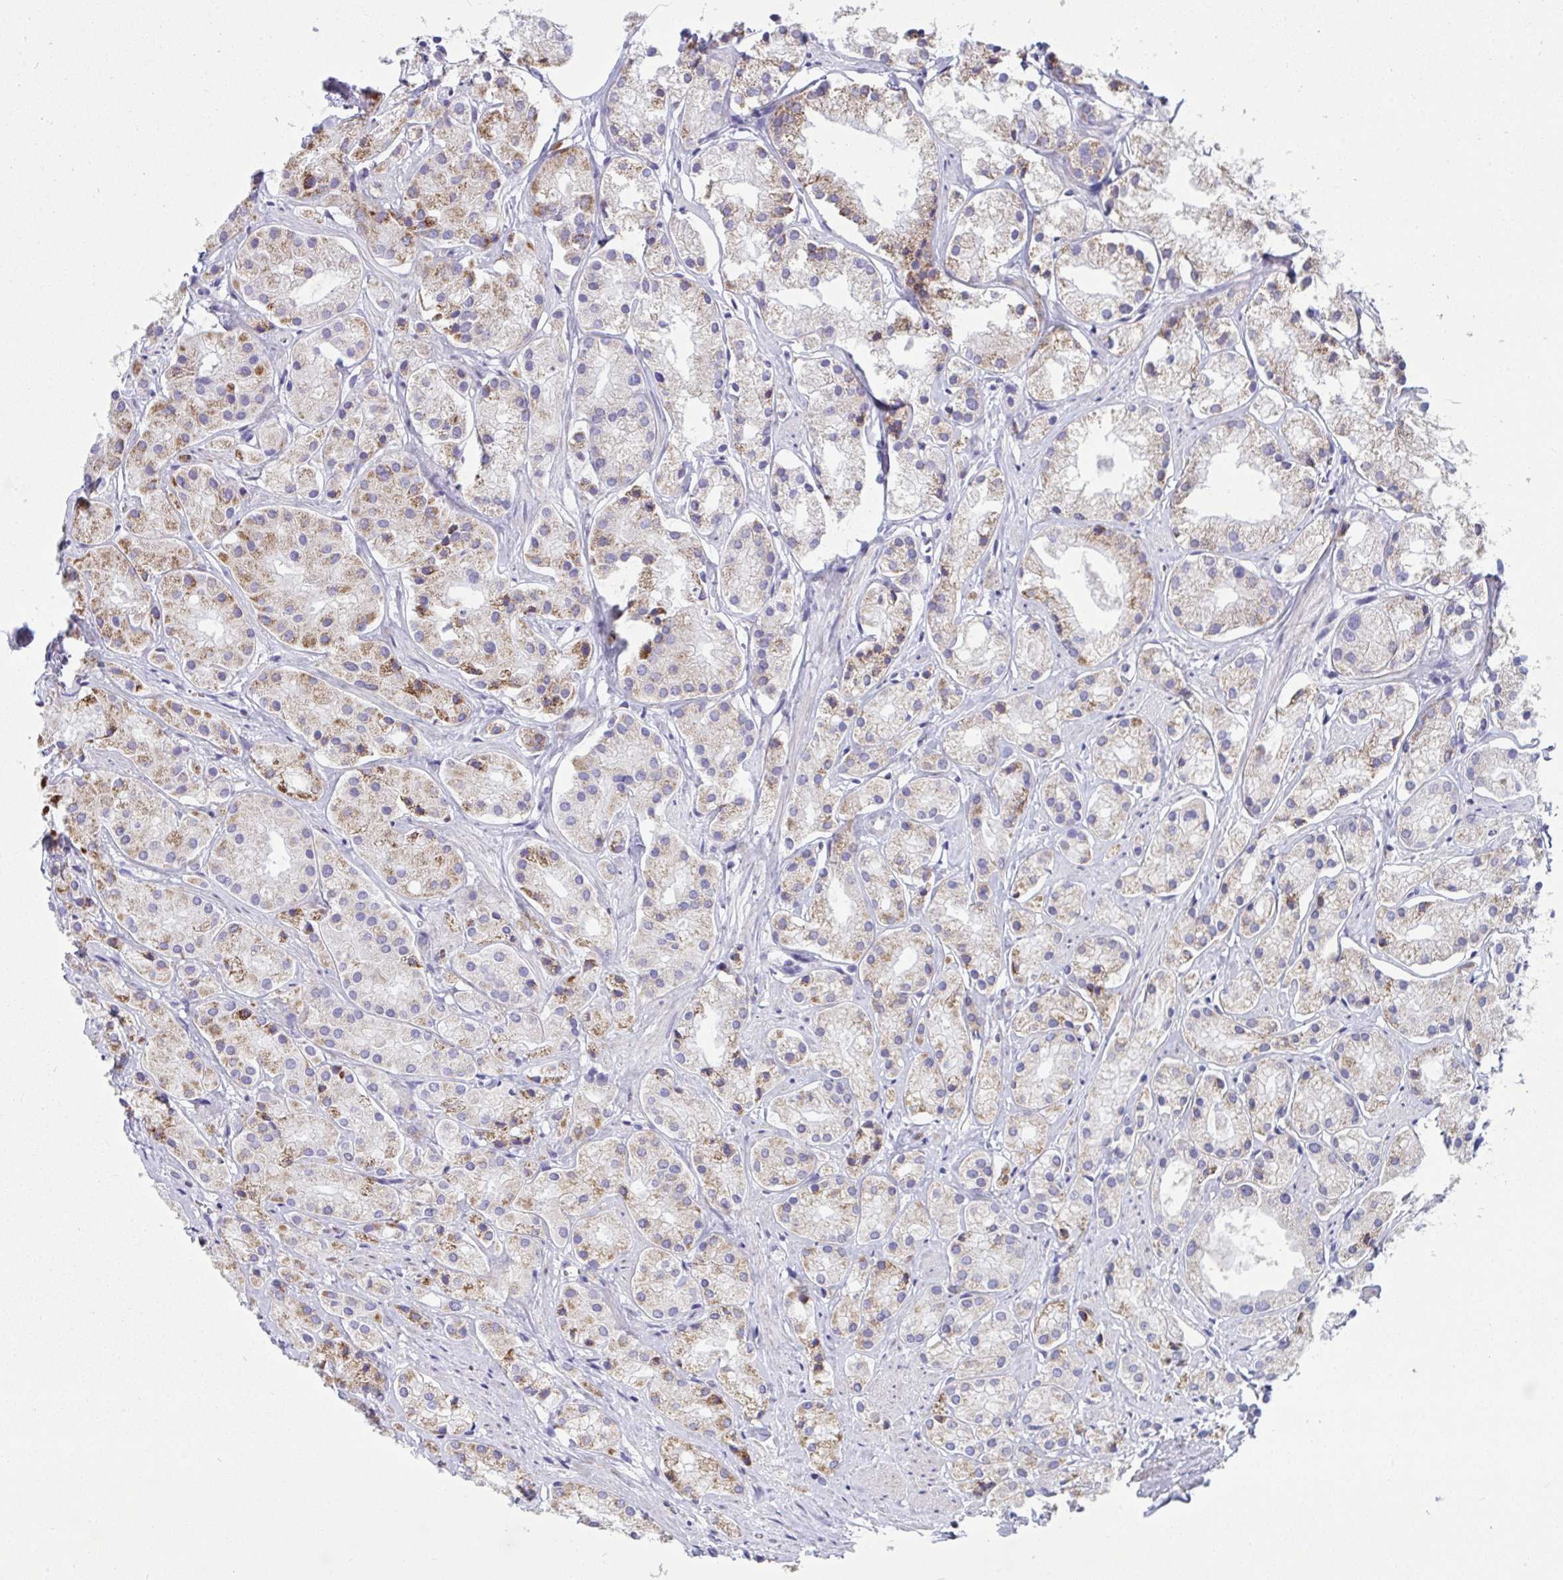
{"staining": {"intensity": "moderate", "quantity": "25%-75%", "location": "cytoplasmic/membranous"}, "tissue": "prostate cancer", "cell_type": "Tumor cells", "image_type": "cancer", "snomed": [{"axis": "morphology", "description": "Adenocarcinoma, Low grade"}, {"axis": "topography", "description": "Prostate"}], "caption": "Immunohistochemistry image of prostate cancer (low-grade adenocarcinoma) stained for a protein (brown), which exhibits medium levels of moderate cytoplasmic/membranous expression in approximately 25%-75% of tumor cells.", "gene": "DTX3", "patient": {"sex": "male", "age": 69}}